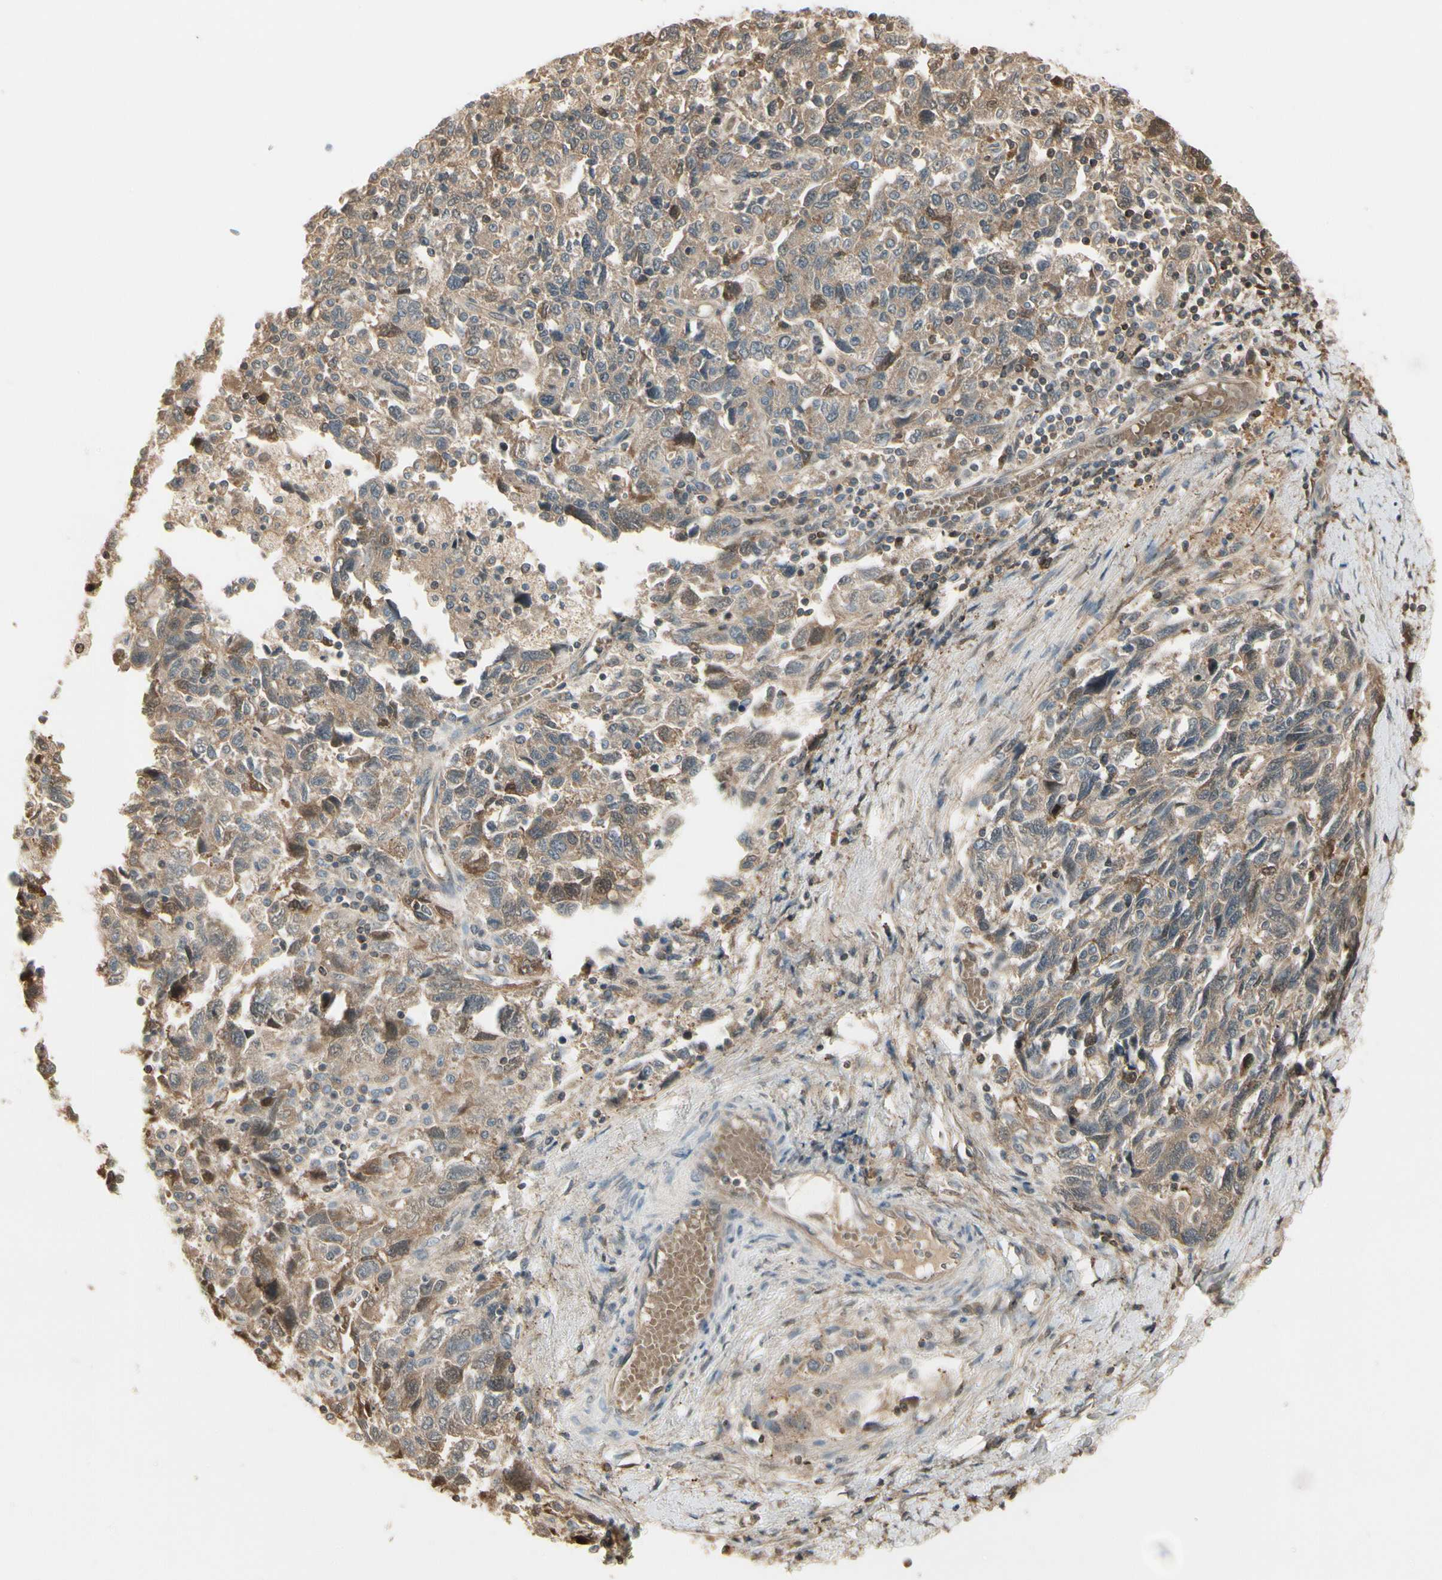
{"staining": {"intensity": "moderate", "quantity": ">75%", "location": "cytoplasmic/membranous"}, "tissue": "ovarian cancer", "cell_type": "Tumor cells", "image_type": "cancer", "snomed": [{"axis": "morphology", "description": "Carcinoma, NOS"}, {"axis": "morphology", "description": "Cystadenocarcinoma, serous, NOS"}, {"axis": "topography", "description": "Ovary"}], "caption": "Approximately >75% of tumor cells in ovarian cancer reveal moderate cytoplasmic/membranous protein staining as visualized by brown immunohistochemical staining.", "gene": "EVC", "patient": {"sex": "female", "age": 69}}